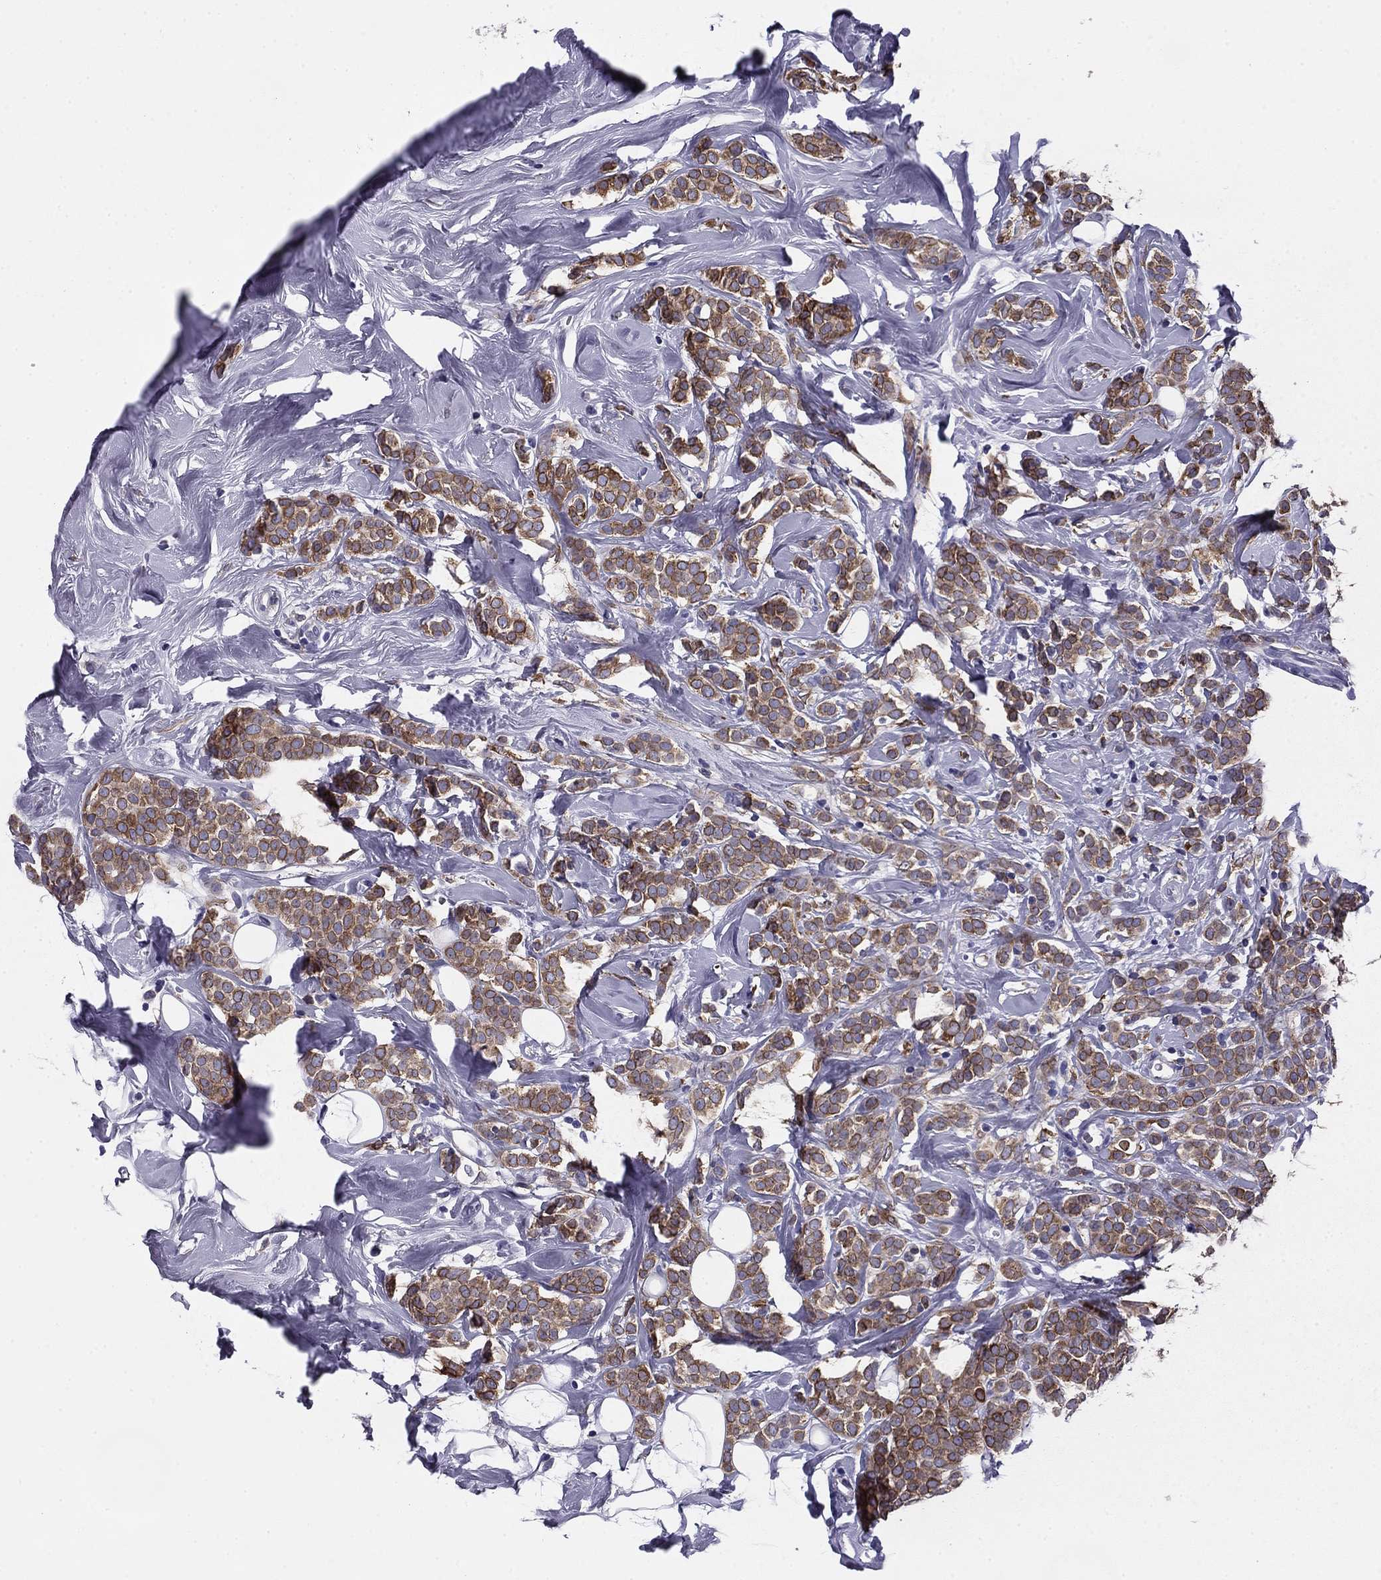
{"staining": {"intensity": "moderate", "quantity": ">75%", "location": "cytoplasmic/membranous"}, "tissue": "breast cancer", "cell_type": "Tumor cells", "image_type": "cancer", "snomed": [{"axis": "morphology", "description": "Lobular carcinoma"}, {"axis": "topography", "description": "Breast"}], "caption": "The photomicrograph reveals a brown stain indicating the presence of a protein in the cytoplasmic/membranous of tumor cells in breast lobular carcinoma.", "gene": "TMED3", "patient": {"sex": "female", "age": 49}}